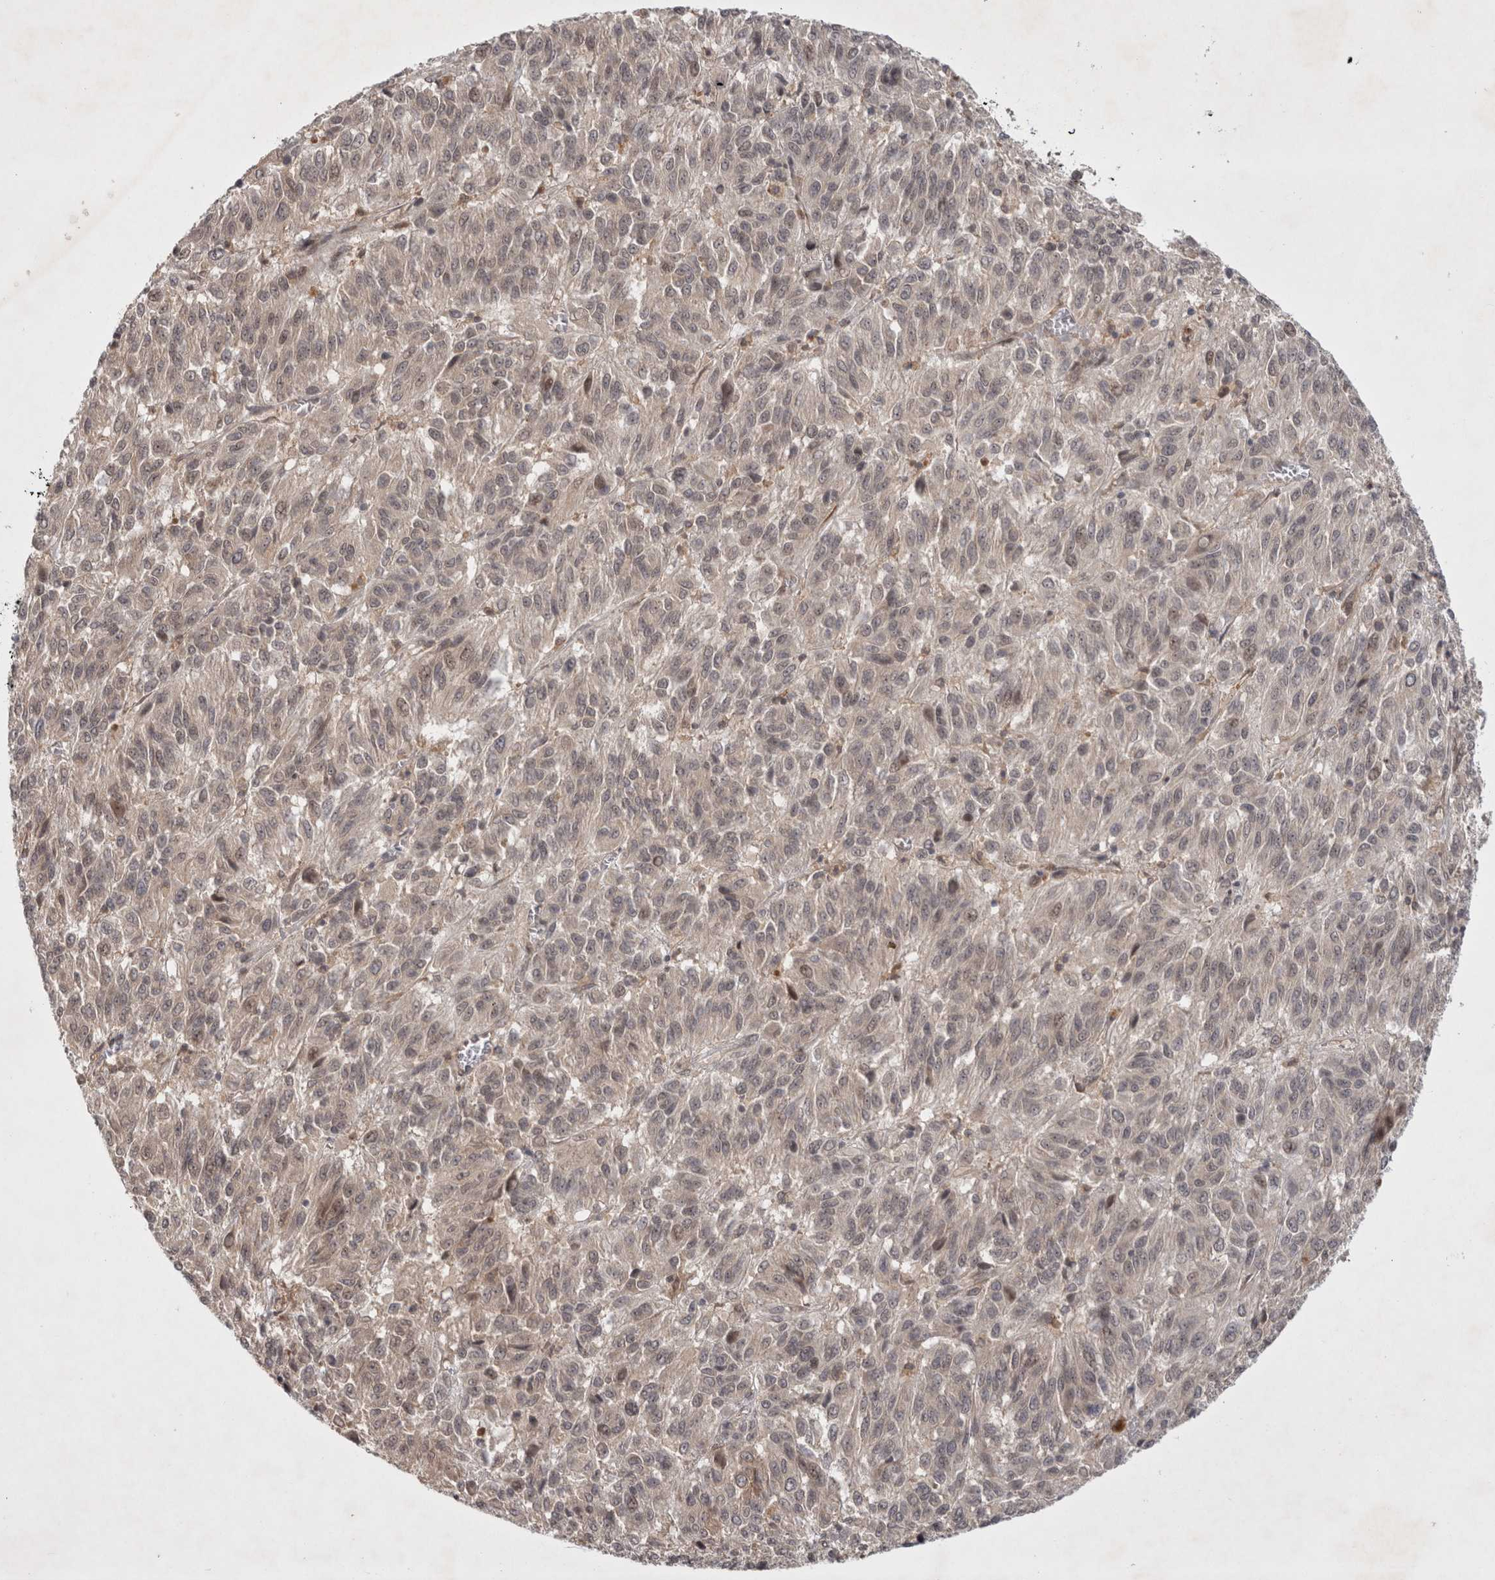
{"staining": {"intensity": "weak", "quantity": "<25%", "location": "cytoplasmic/membranous,nuclear"}, "tissue": "melanoma", "cell_type": "Tumor cells", "image_type": "cancer", "snomed": [{"axis": "morphology", "description": "Malignant melanoma, Metastatic site"}, {"axis": "topography", "description": "Lung"}], "caption": "IHC of melanoma displays no staining in tumor cells.", "gene": "ZNF318", "patient": {"sex": "male", "age": 64}}